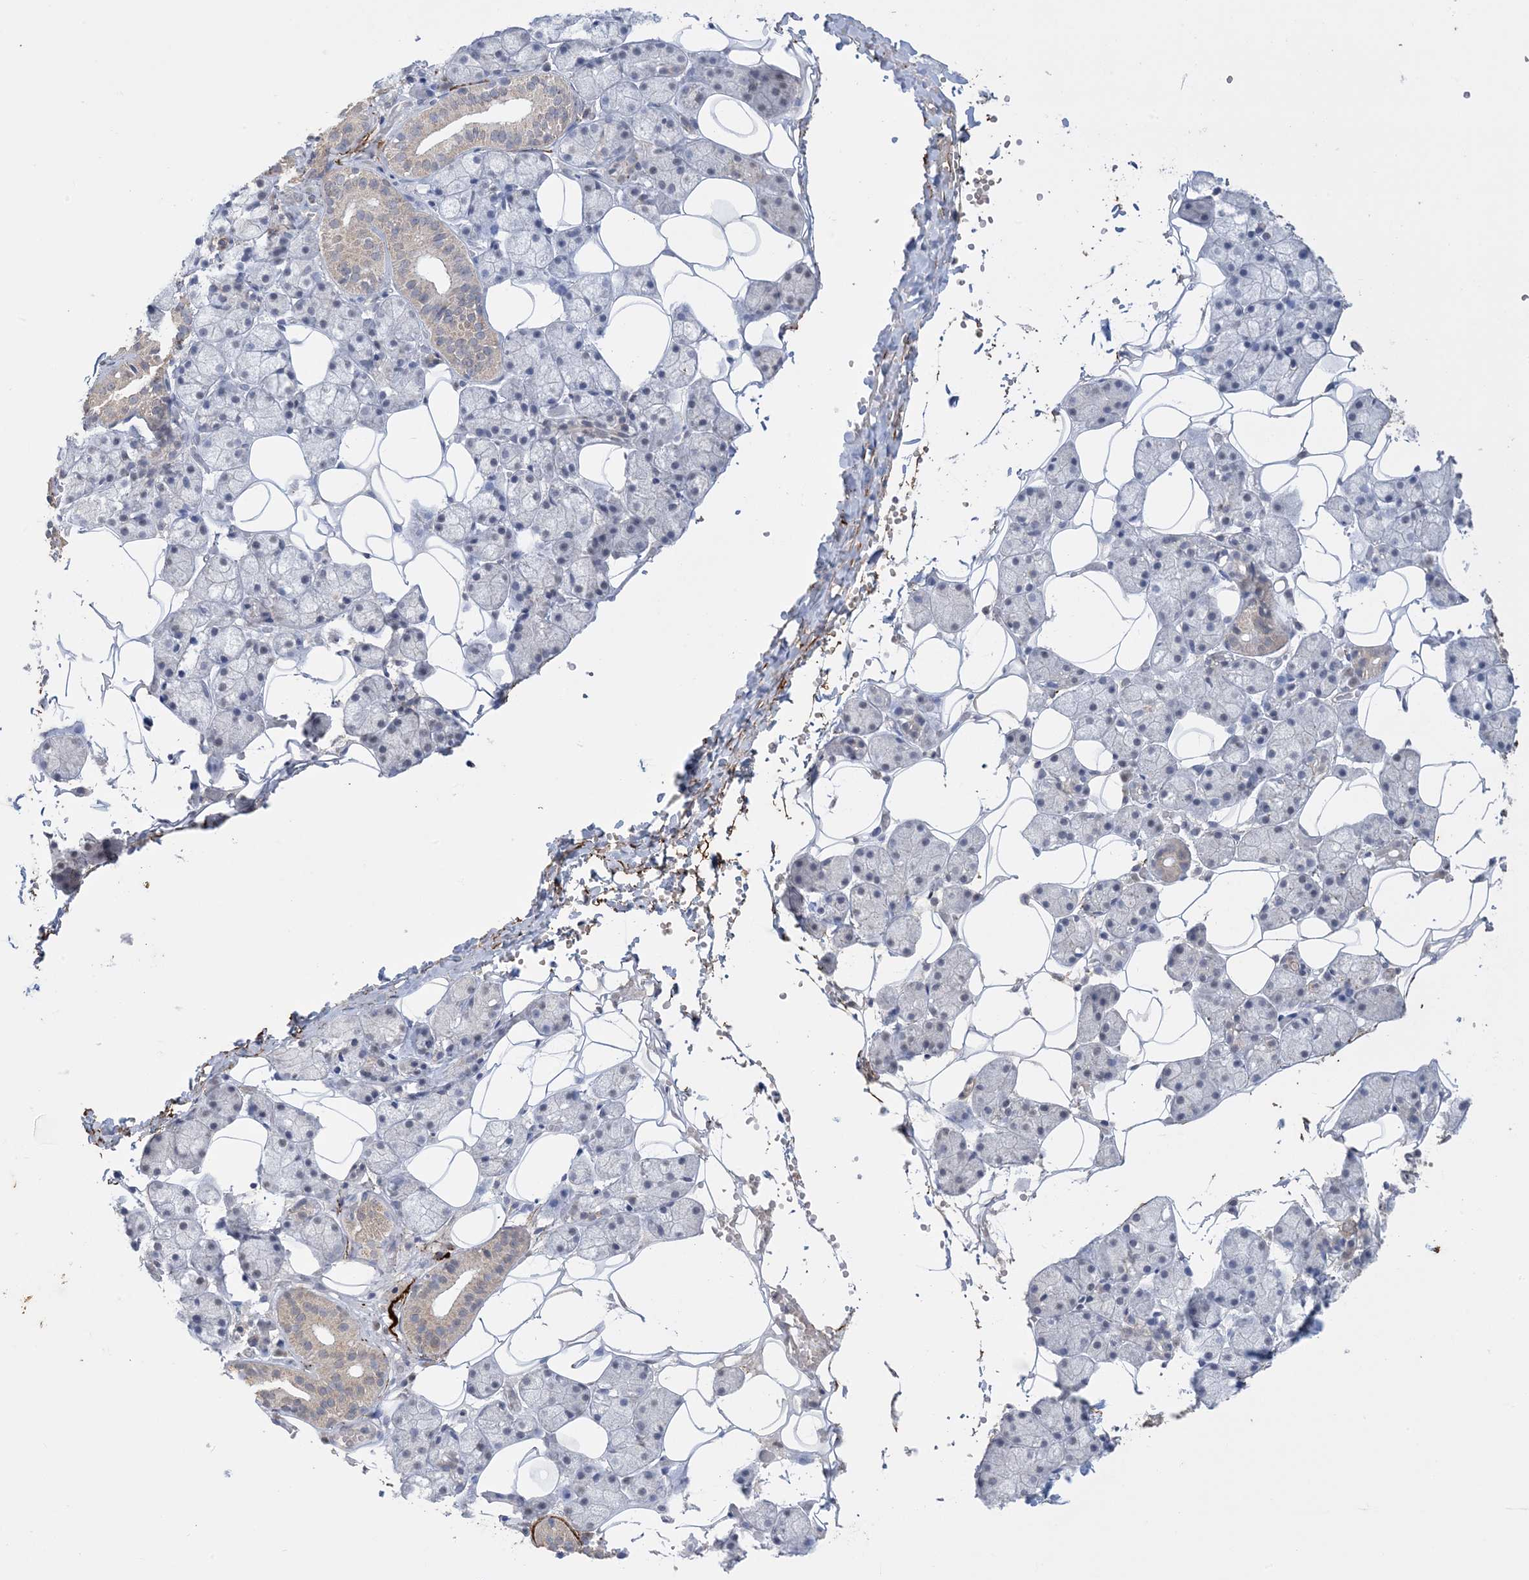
{"staining": {"intensity": "moderate", "quantity": "<25%", "location": "cytoplasmic/membranous"}, "tissue": "salivary gland", "cell_type": "Glandular cells", "image_type": "normal", "snomed": [{"axis": "morphology", "description": "Normal tissue, NOS"}, {"axis": "topography", "description": "Salivary gland"}], "caption": "Immunohistochemical staining of unremarkable human salivary gland exhibits <25% levels of moderate cytoplasmic/membranous protein positivity in approximately <25% of glandular cells.", "gene": "XRN1", "patient": {"sex": "female", "age": 33}}